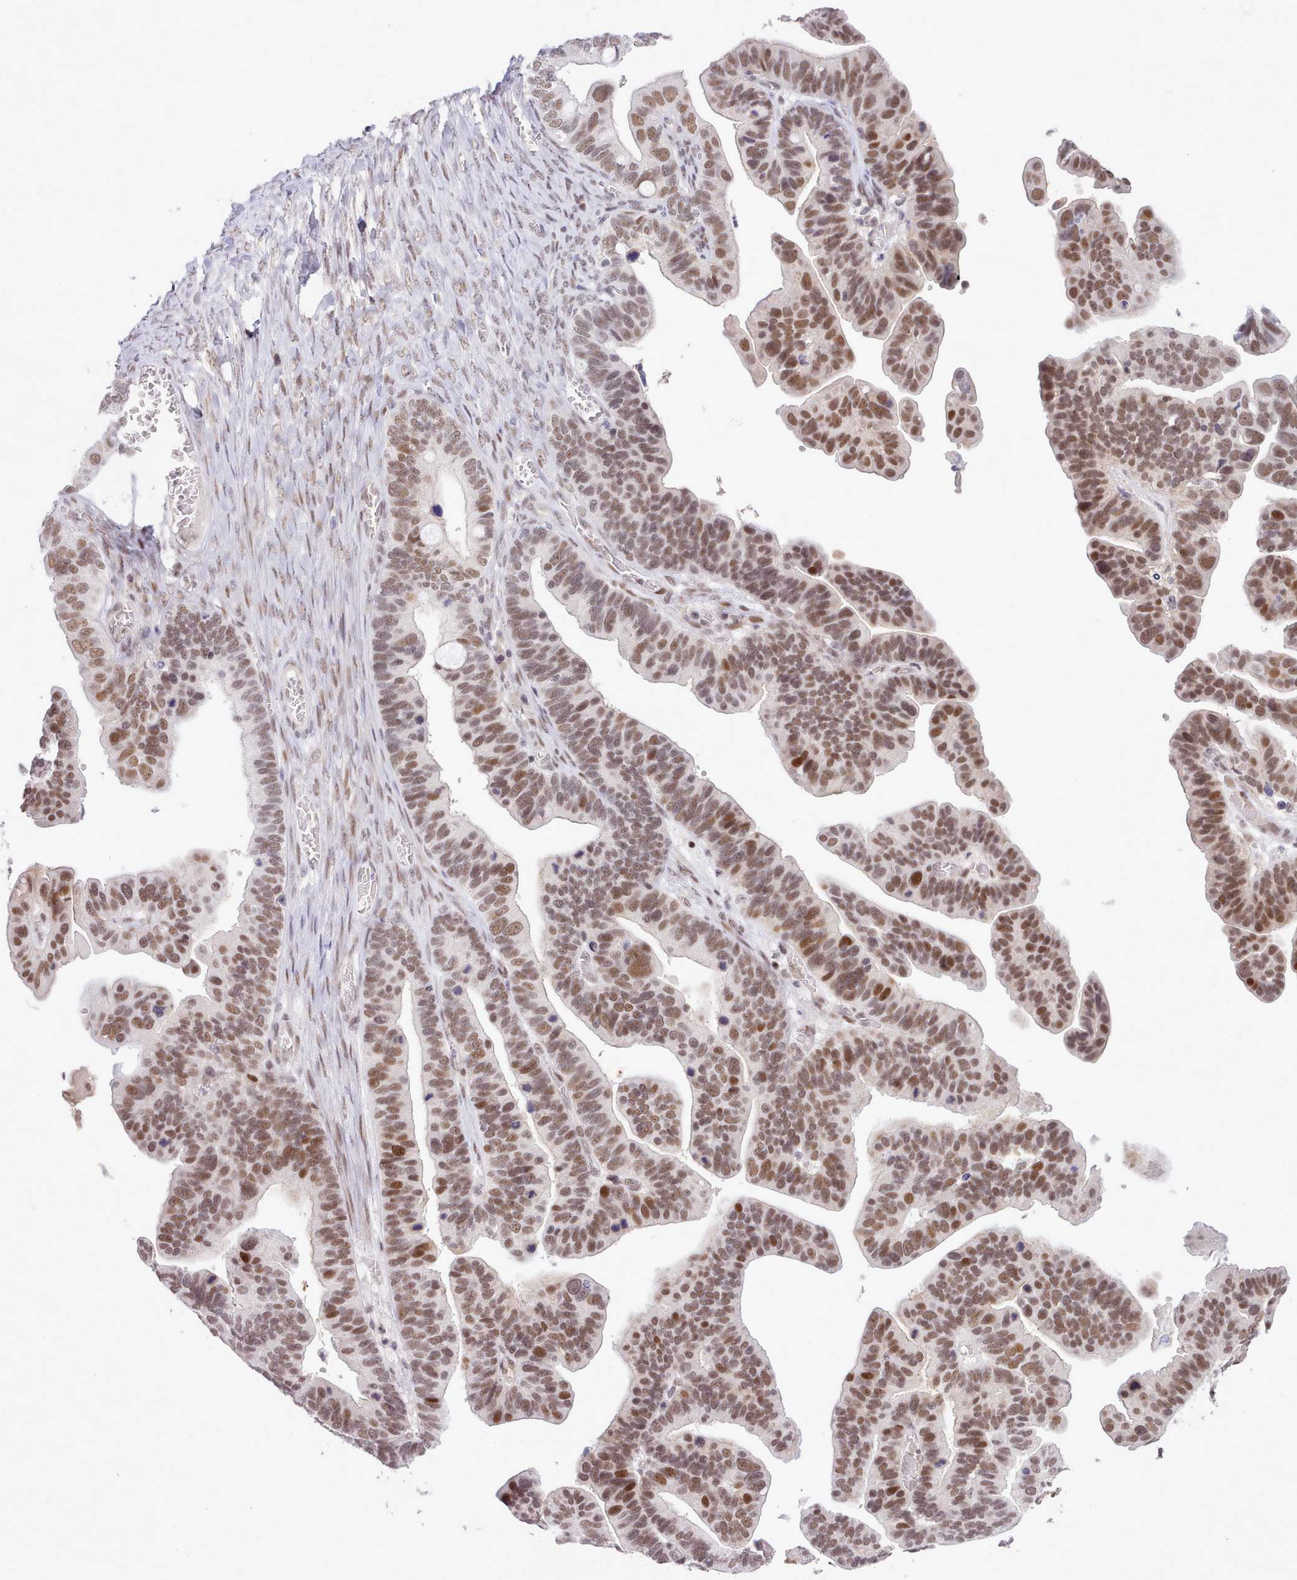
{"staining": {"intensity": "moderate", "quantity": ">75%", "location": "nuclear"}, "tissue": "ovarian cancer", "cell_type": "Tumor cells", "image_type": "cancer", "snomed": [{"axis": "morphology", "description": "Cystadenocarcinoma, serous, NOS"}, {"axis": "topography", "description": "Ovary"}], "caption": "Immunohistochemical staining of ovarian serous cystadenocarcinoma shows moderate nuclear protein staining in about >75% of tumor cells.", "gene": "RFX1", "patient": {"sex": "female", "age": 56}}